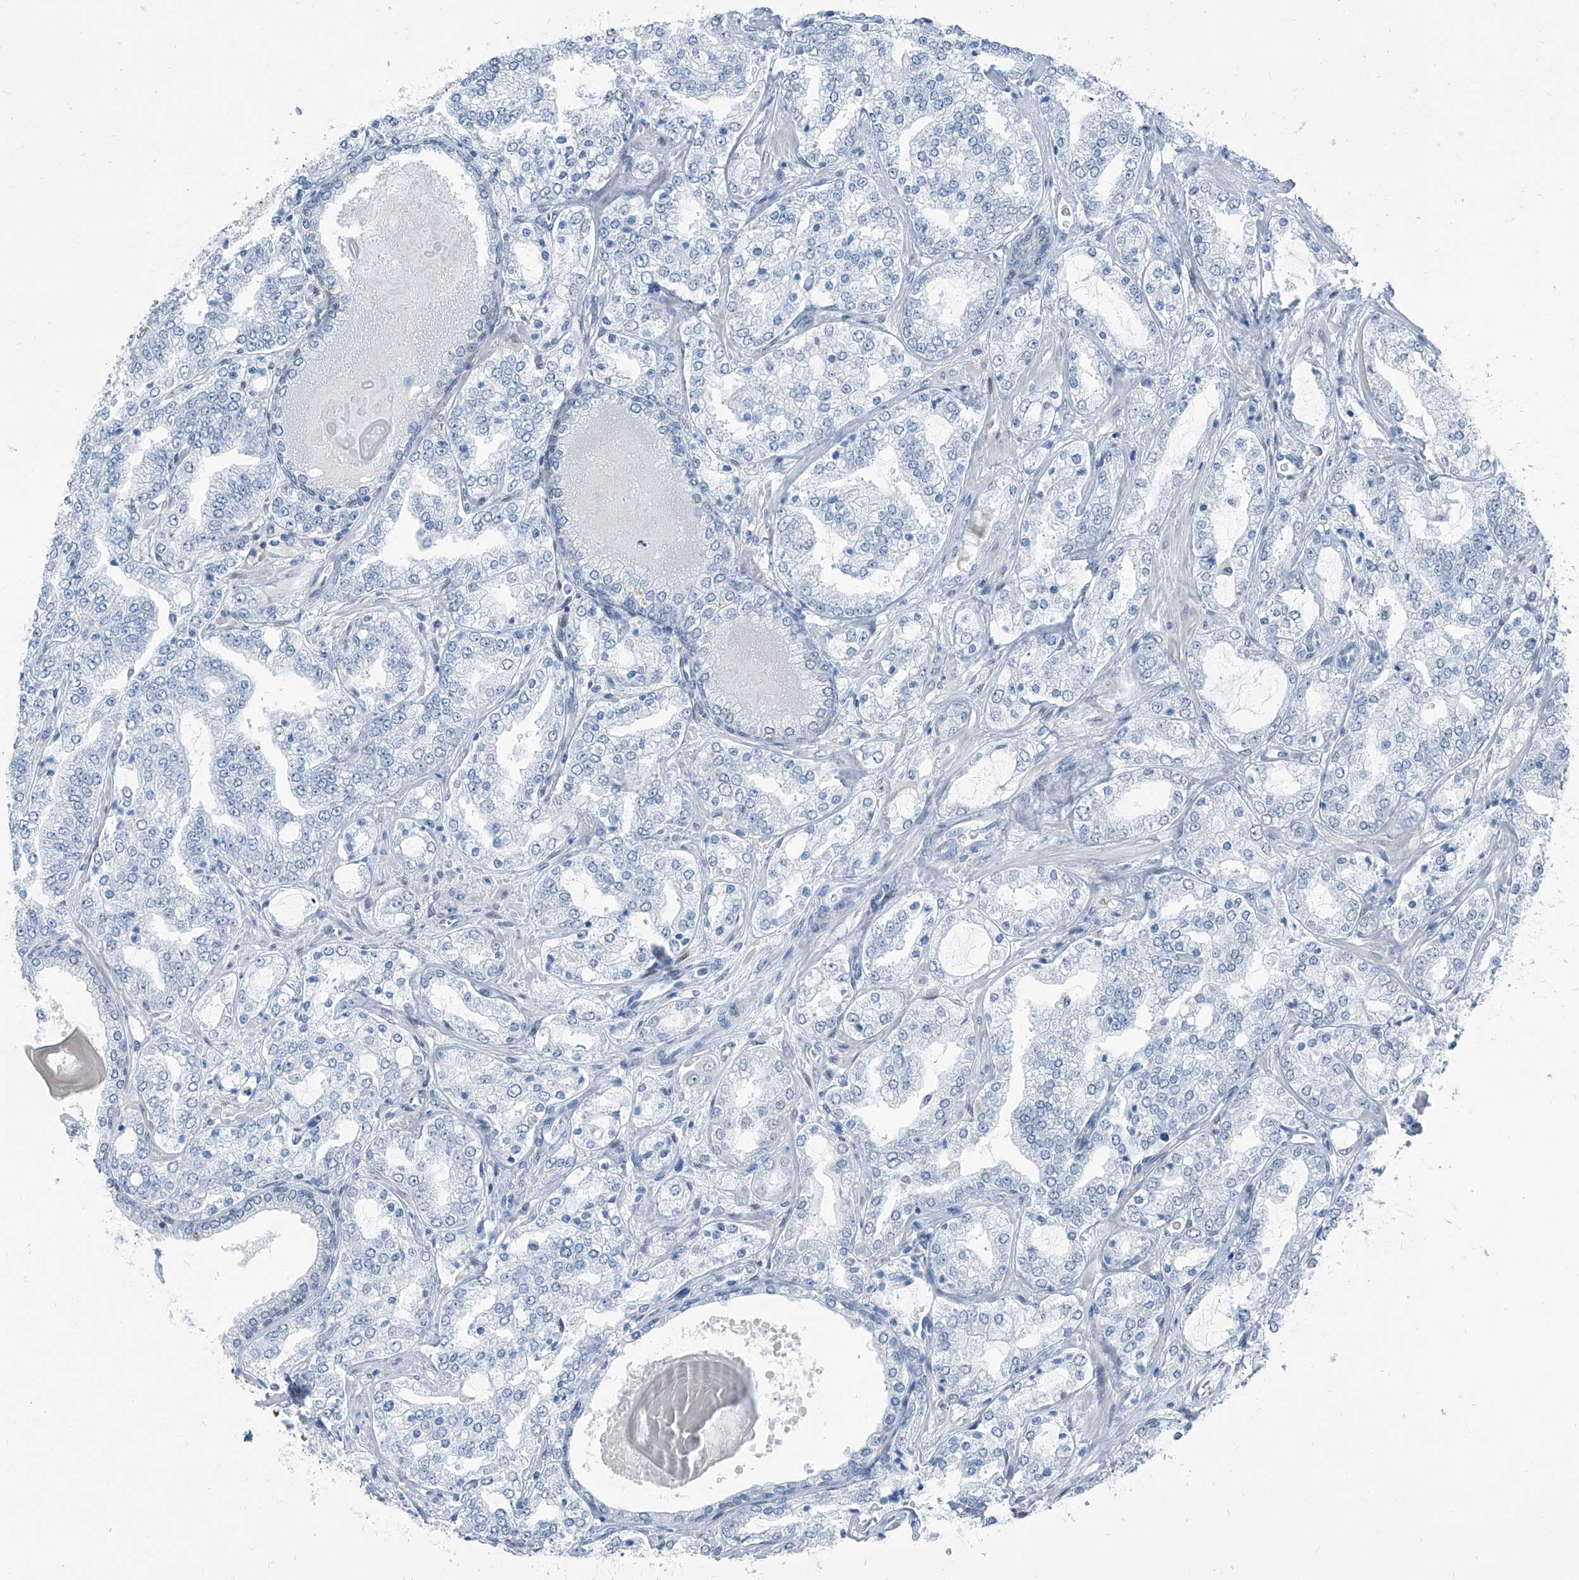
{"staining": {"intensity": "negative", "quantity": "none", "location": "none"}, "tissue": "prostate cancer", "cell_type": "Tumor cells", "image_type": "cancer", "snomed": [{"axis": "morphology", "description": "Adenocarcinoma, High grade"}, {"axis": "topography", "description": "Prostate"}], "caption": "Tumor cells are negative for protein expression in human high-grade adenocarcinoma (prostate).", "gene": "RGN", "patient": {"sex": "male", "age": 64}}